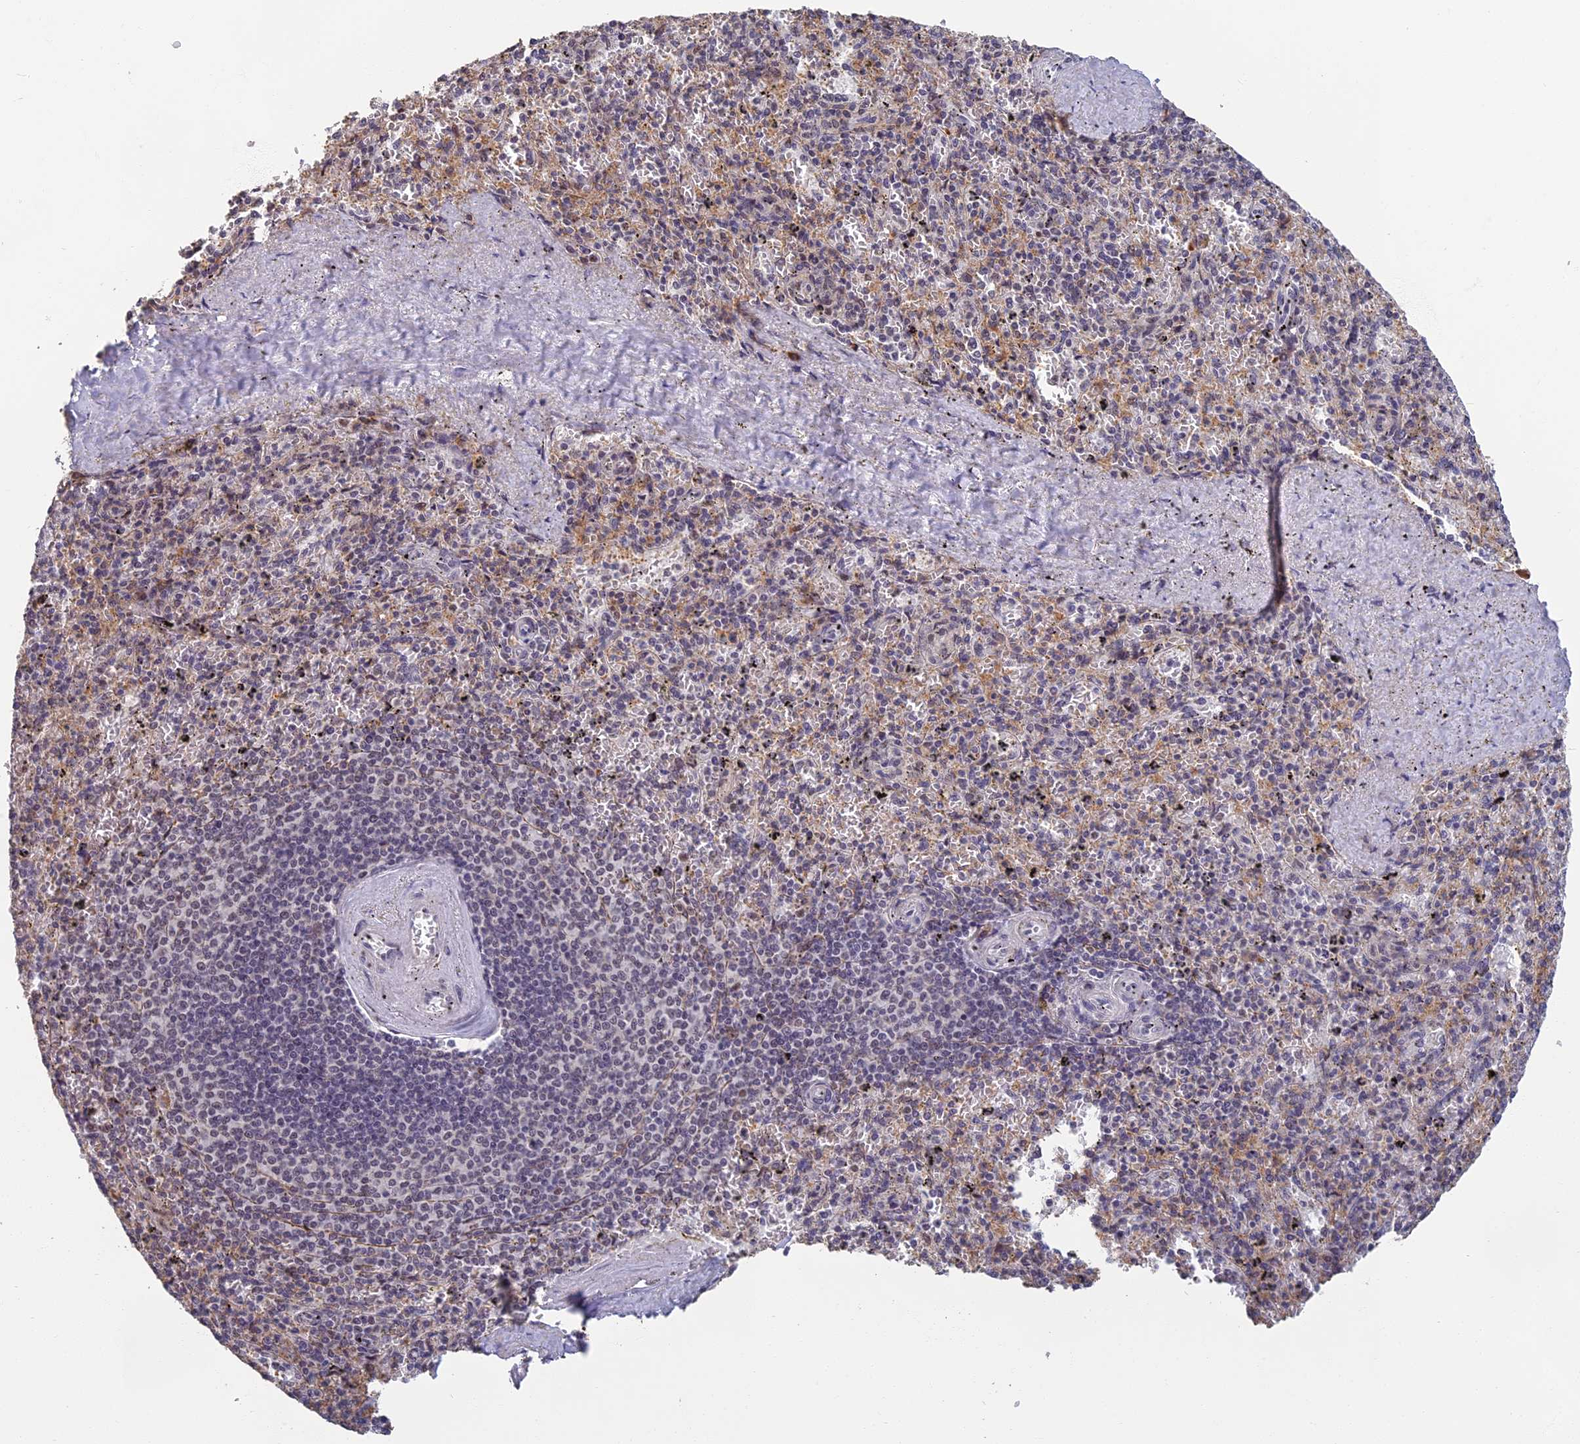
{"staining": {"intensity": "negative", "quantity": "none", "location": "none"}, "tissue": "spleen", "cell_type": "Cells in red pulp", "image_type": "normal", "snomed": [{"axis": "morphology", "description": "Normal tissue, NOS"}, {"axis": "topography", "description": "Spleen"}], "caption": "Immunohistochemistry photomicrograph of benign spleen: human spleen stained with DAB displays no significant protein positivity in cells in red pulp.", "gene": "MORF4L1", "patient": {"sex": "male", "age": 82}}